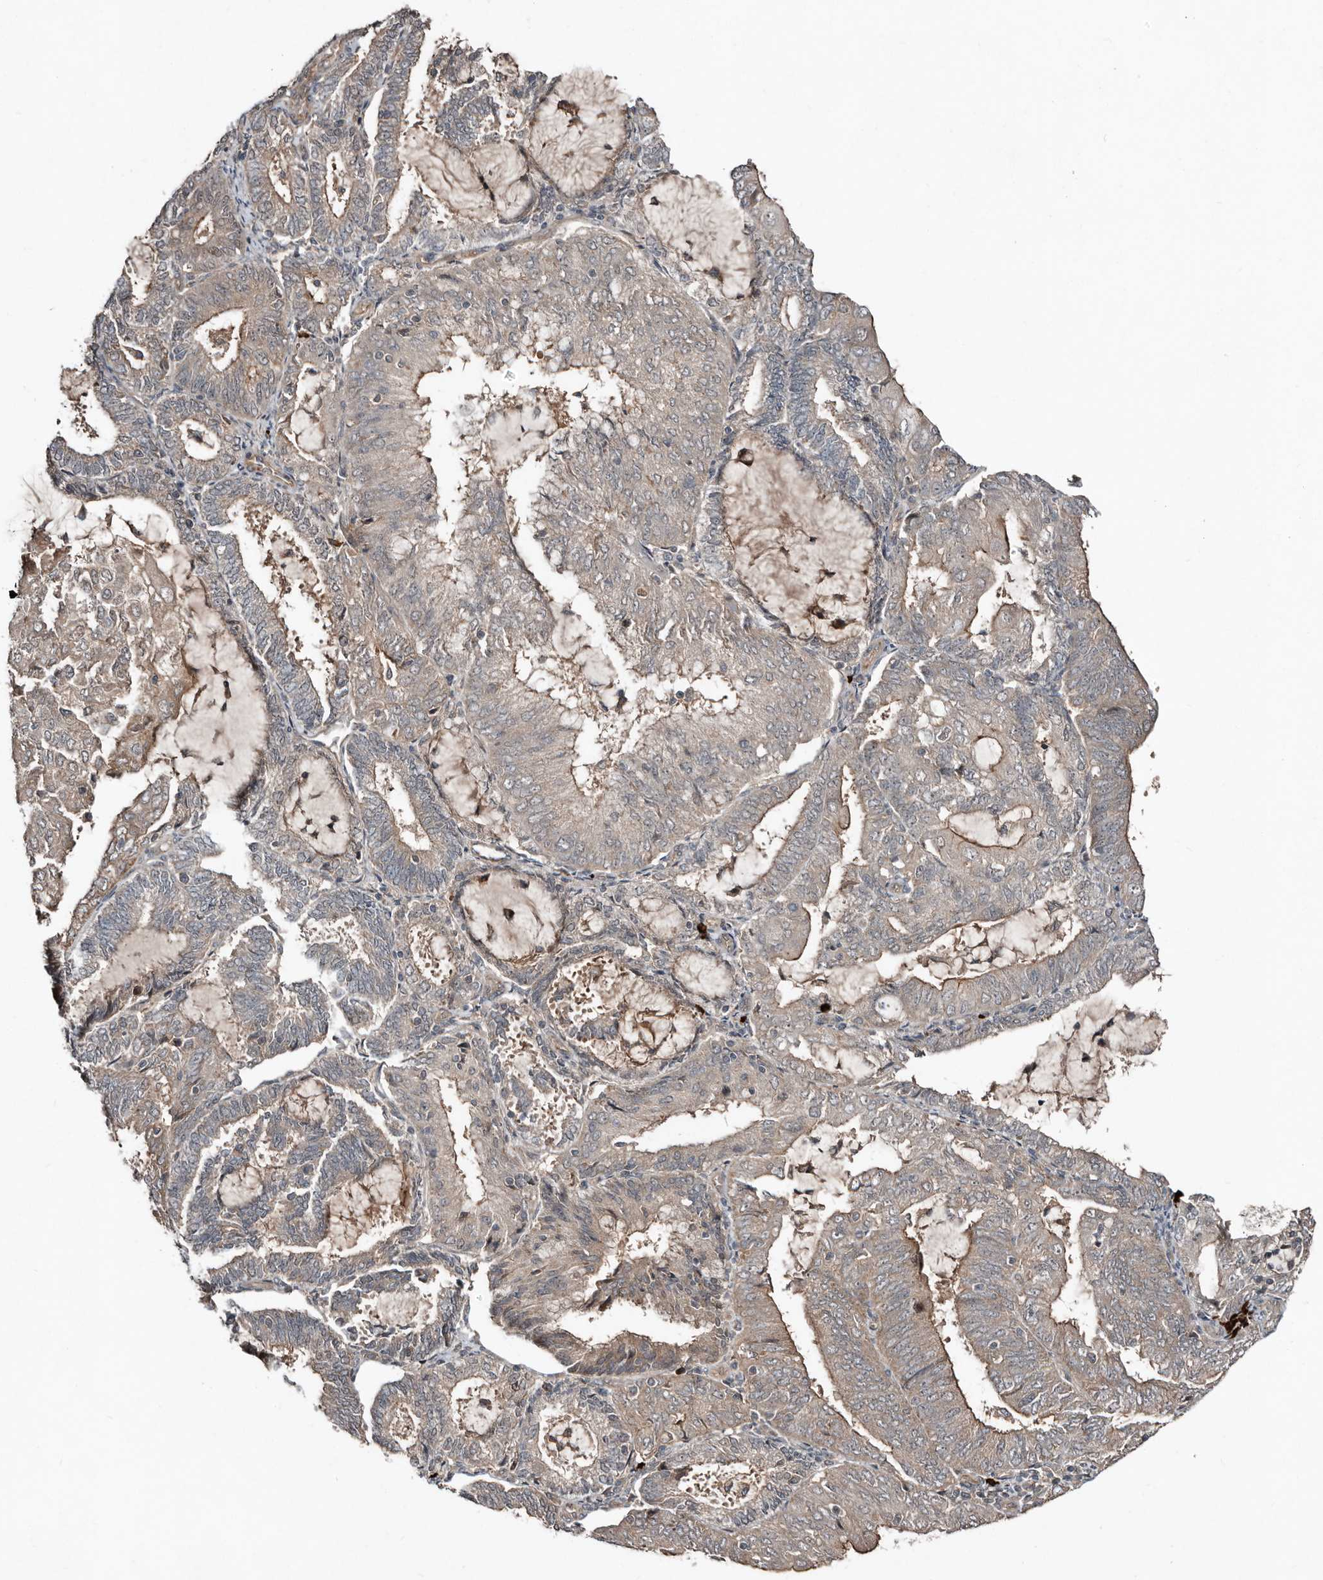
{"staining": {"intensity": "moderate", "quantity": "<25%", "location": "cytoplasmic/membranous"}, "tissue": "endometrial cancer", "cell_type": "Tumor cells", "image_type": "cancer", "snomed": [{"axis": "morphology", "description": "Adenocarcinoma, NOS"}, {"axis": "topography", "description": "Endometrium"}], "caption": "IHC photomicrograph of human endometrial cancer stained for a protein (brown), which demonstrates low levels of moderate cytoplasmic/membranous expression in approximately <25% of tumor cells.", "gene": "TEAD3", "patient": {"sex": "female", "age": 81}}